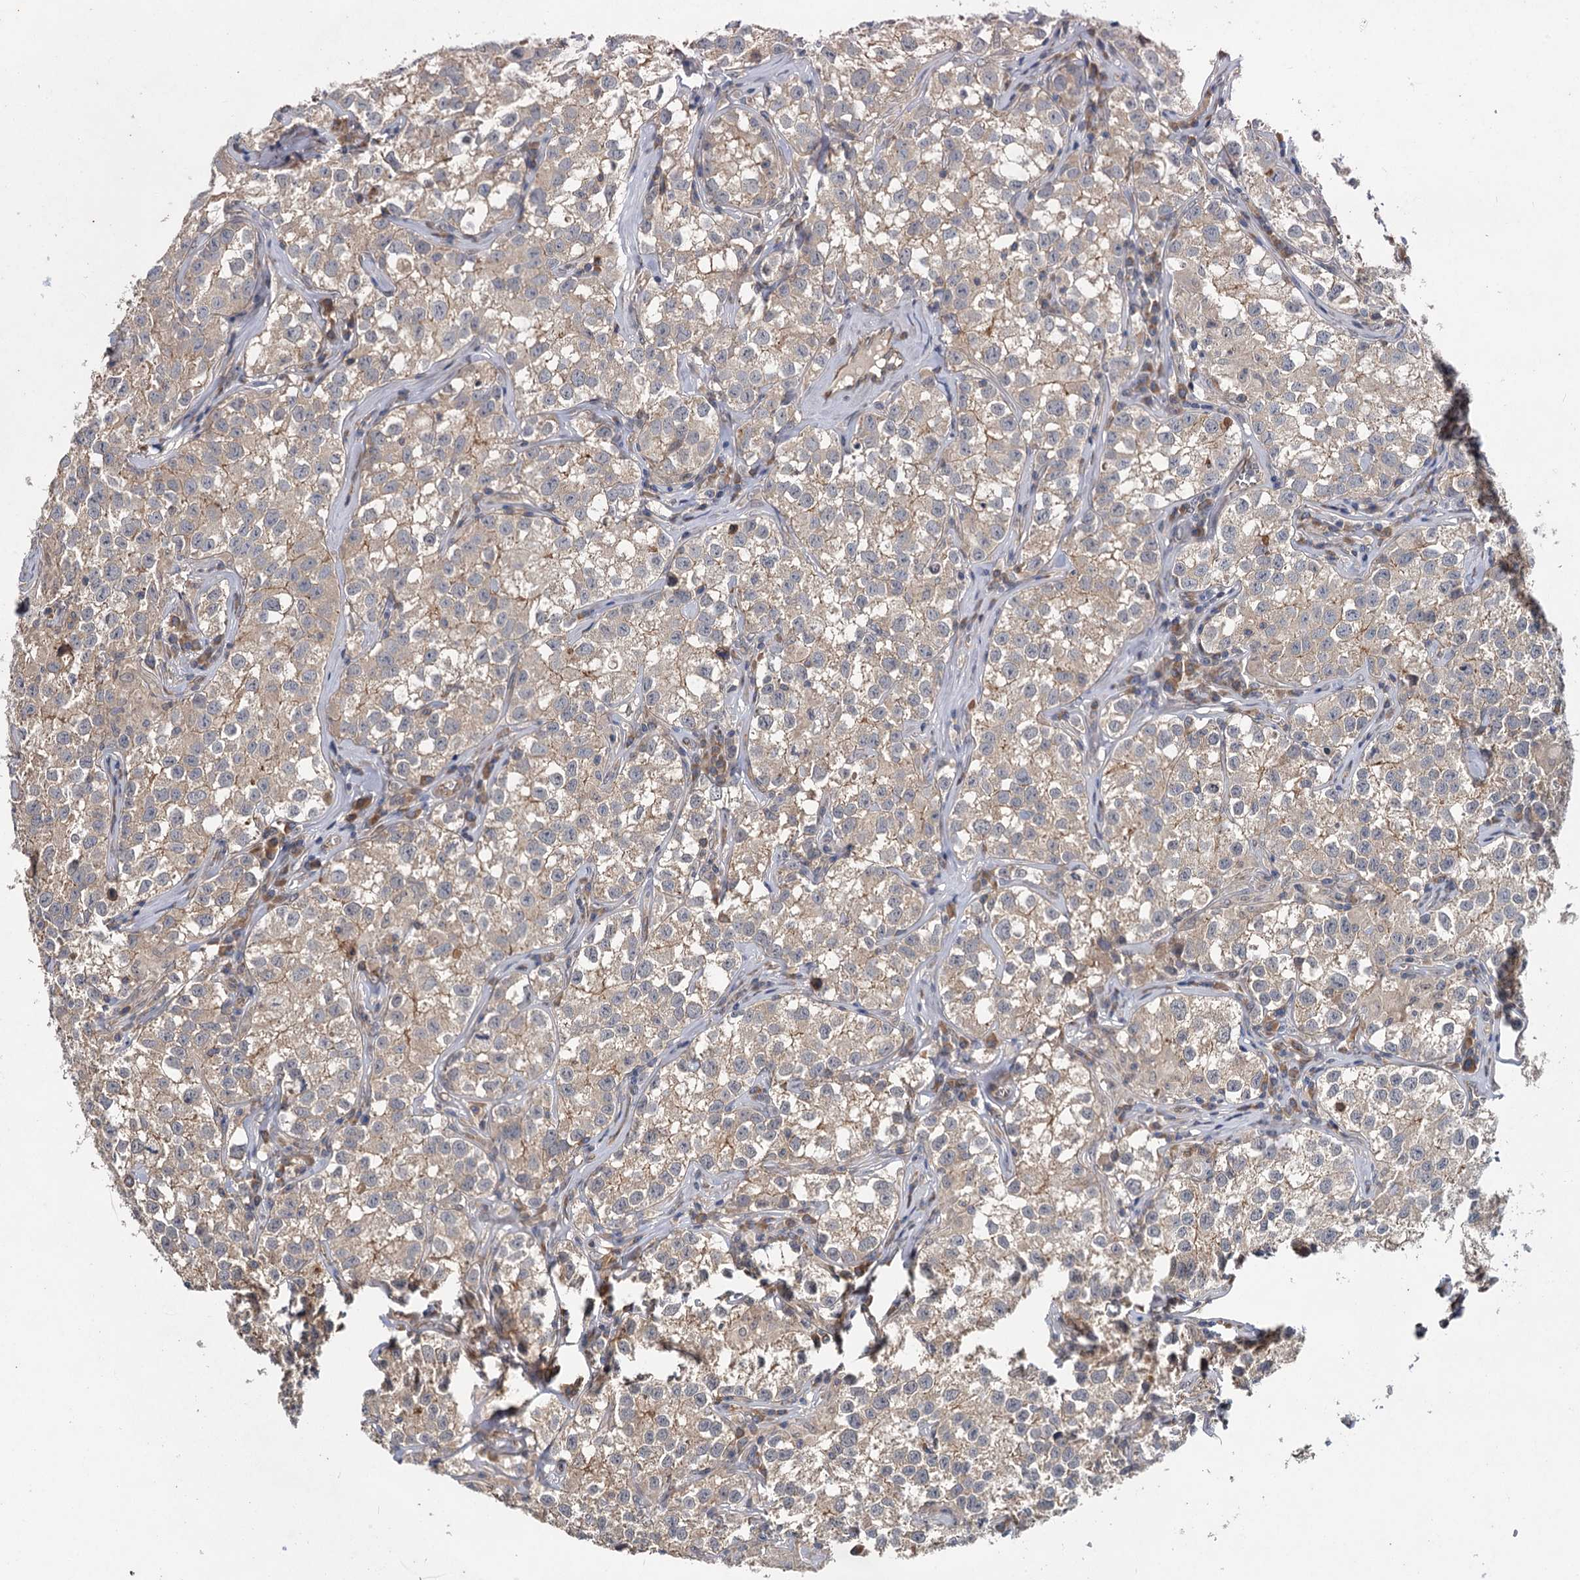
{"staining": {"intensity": "weak", "quantity": "25%-75%", "location": "cytoplasmic/membranous"}, "tissue": "testis cancer", "cell_type": "Tumor cells", "image_type": "cancer", "snomed": [{"axis": "morphology", "description": "Seminoma, NOS"}, {"axis": "morphology", "description": "Carcinoma, Embryonal, NOS"}, {"axis": "topography", "description": "Testis"}], "caption": "There is low levels of weak cytoplasmic/membranous expression in tumor cells of embryonal carcinoma (testis), as demonstrated by immunohistochemical staining (brown color).", "gene": "ZNF324", "patient": {"sex": "male", "age": 43}}